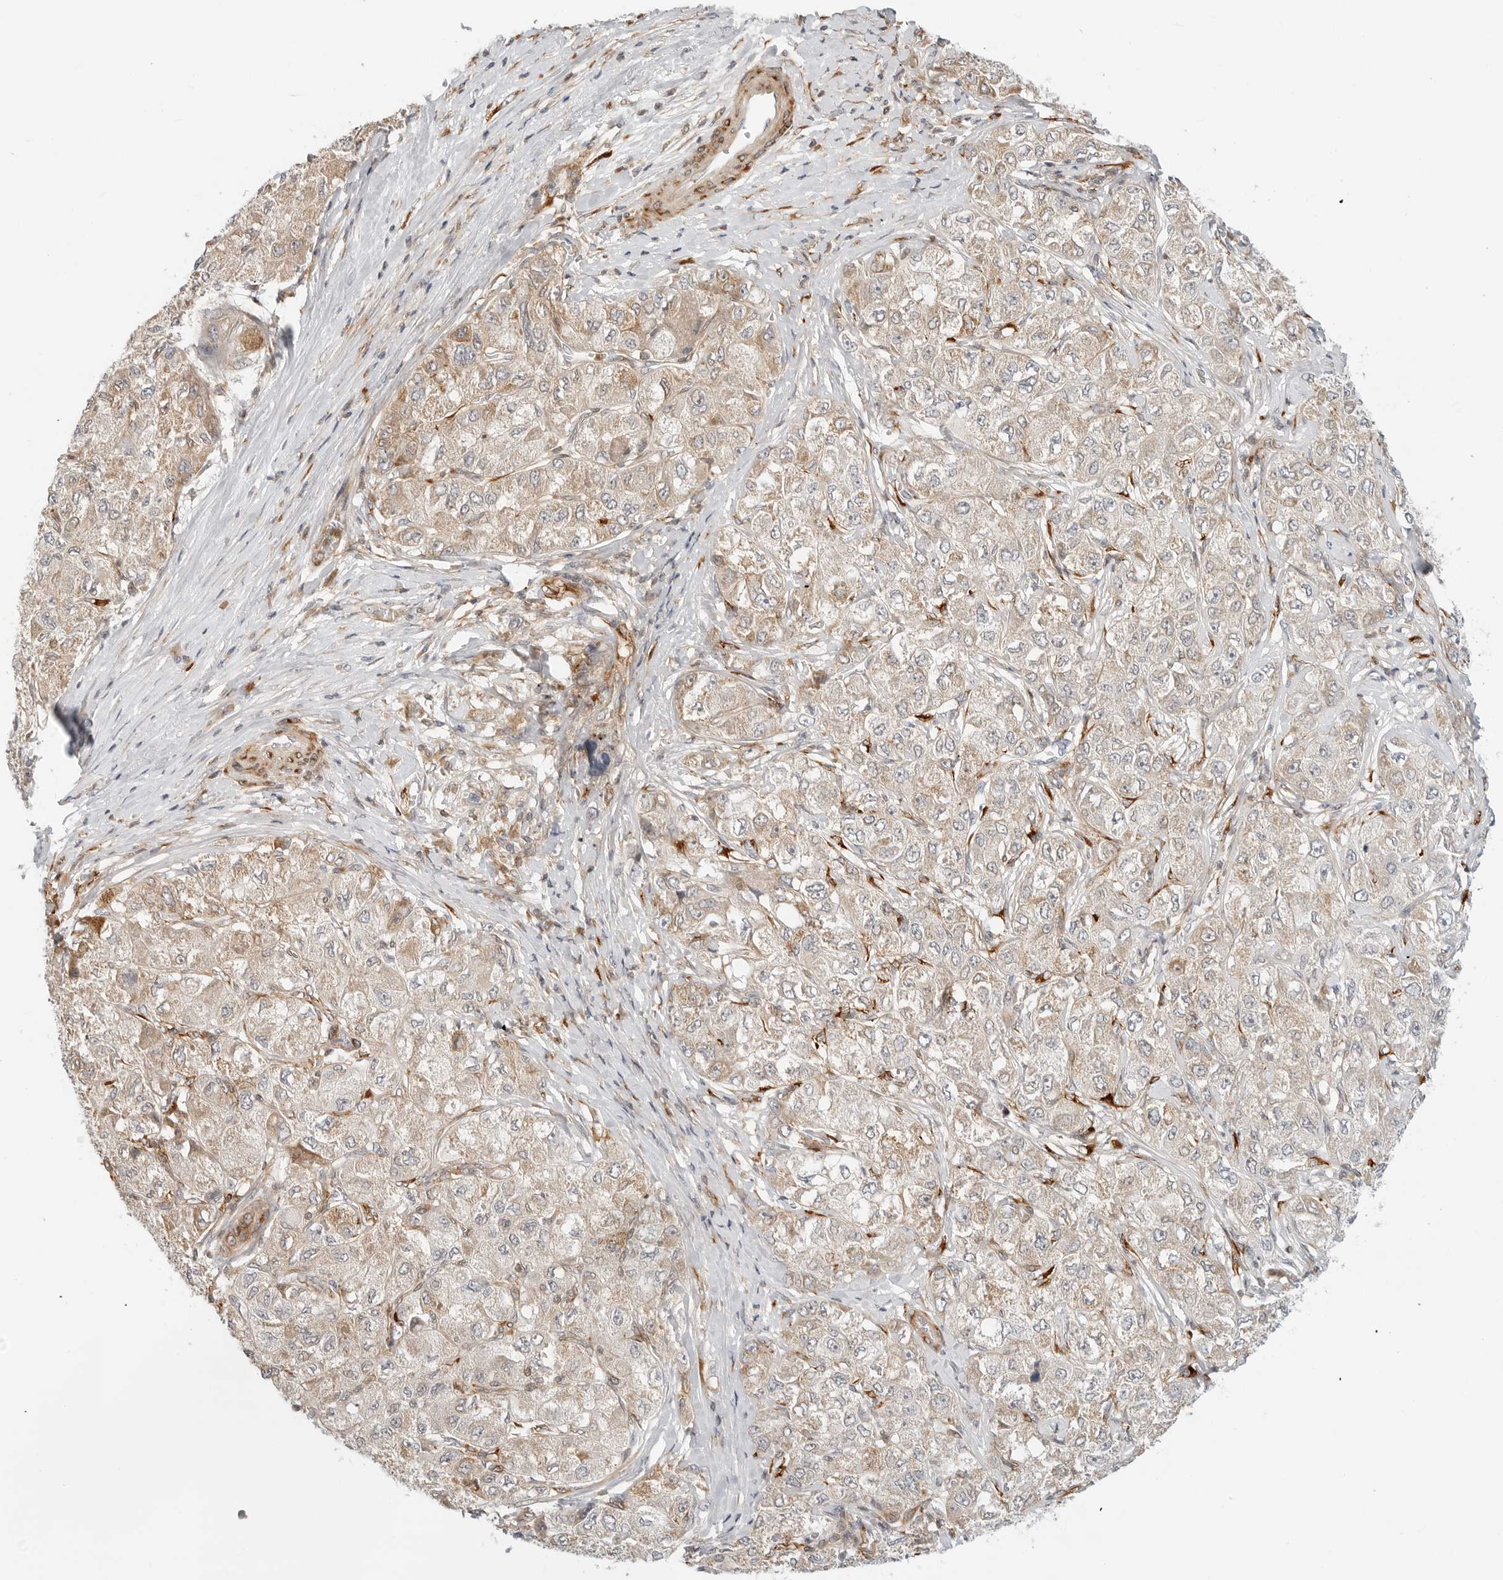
{"staining": {"intensity": "moderate", "quantity": ">75%", "location": "cytoplasmic/membranous"}, "tissue": "liver cancer", "cell_type": "Tumor cells", "image_type": "cancer", "snomed": [{"axis": "morphology", "description": "Carcinoma, Hepatocellular, NOS"}, {"axis": "topography", "description": "Liver"}], "caption": "Protein staining by immunohistochemistry (IHC) displays moderate cytoplasmic/membranous staining in about >75% of tumor cells in liver hepatocellular carcinoma.", "gene": "C1QTNF1", "patient": {"sex": "male", "age": 80}}